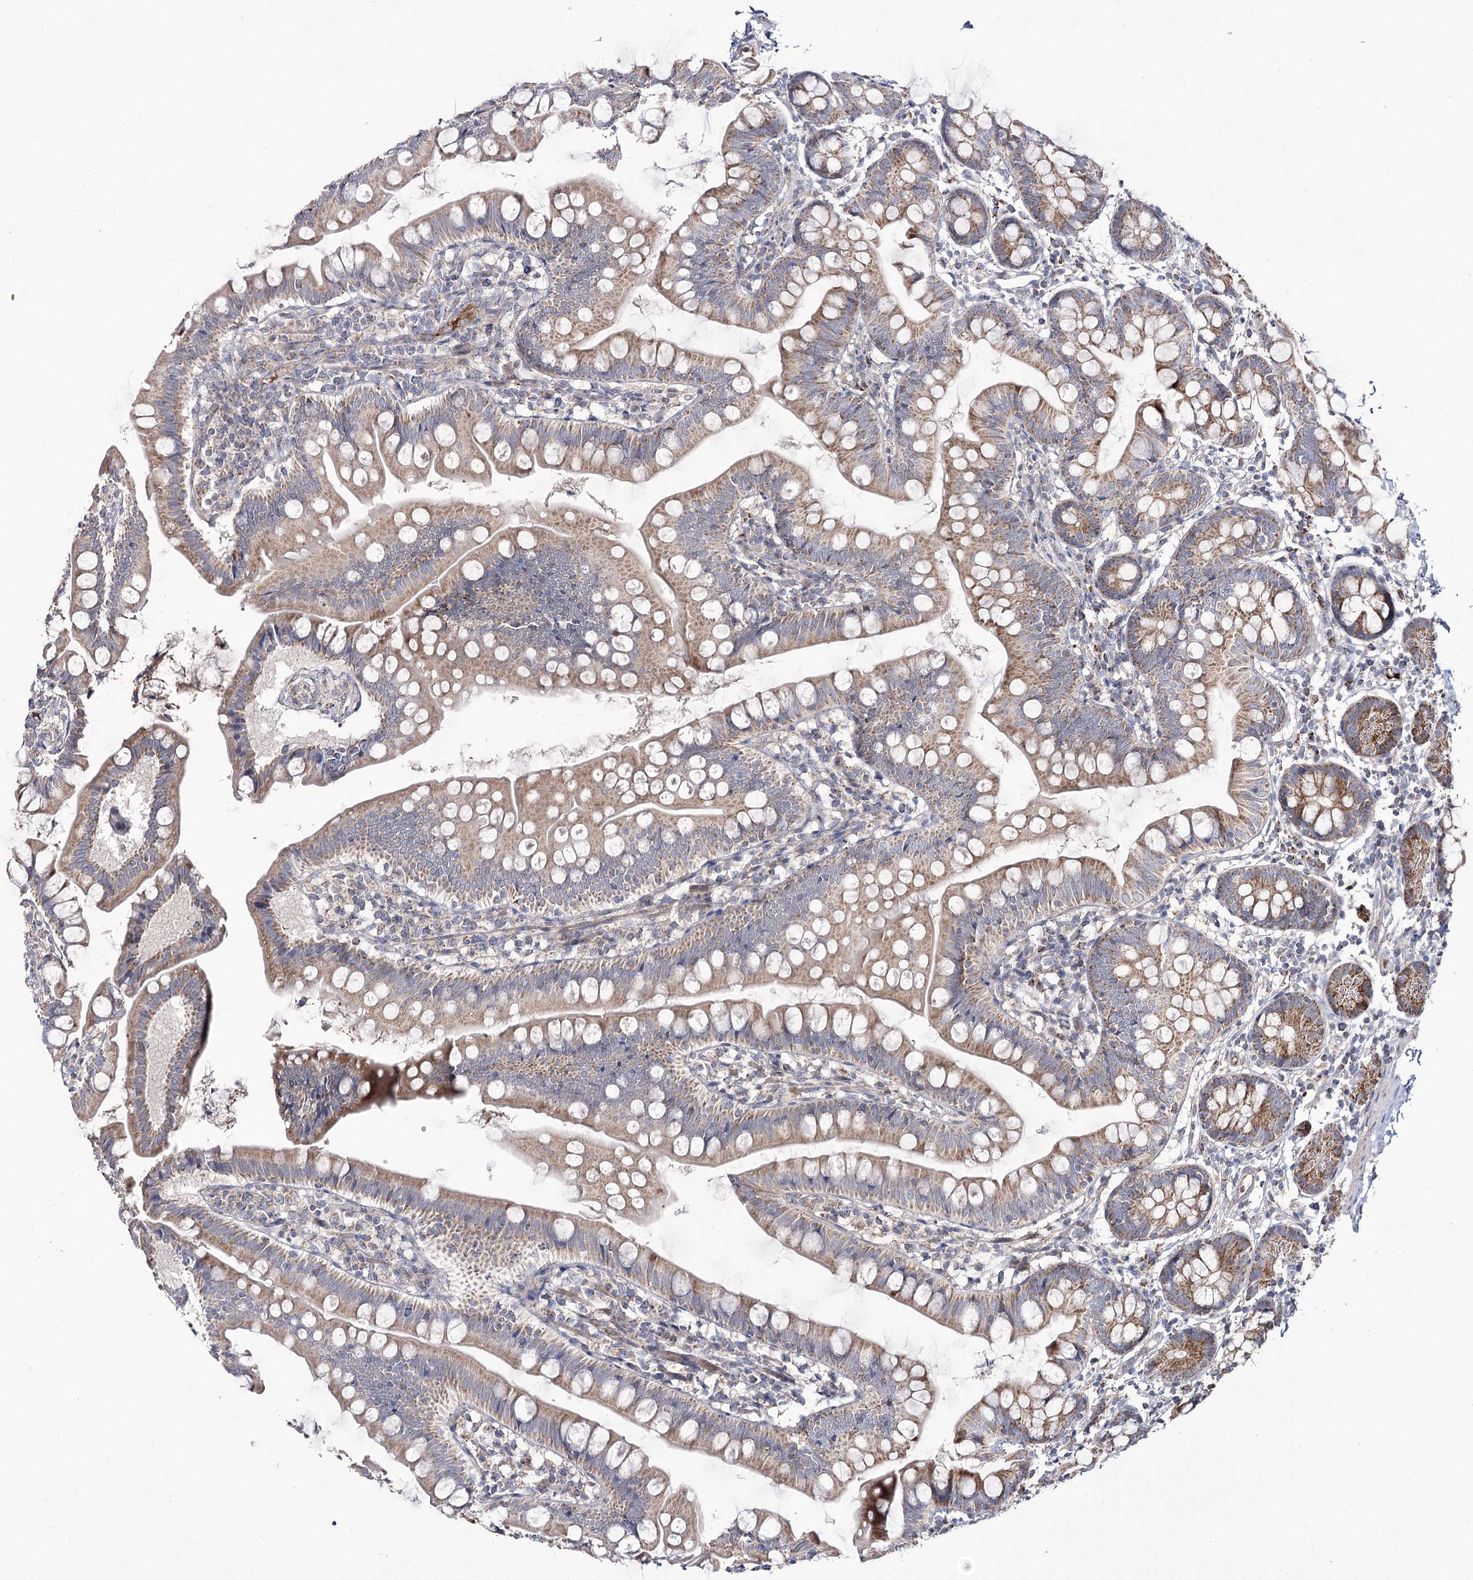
{"staining": {"intensity": "moderate", "quantity": ">75%", "location": "cytoplasmic/membranous"}, "tissue": "small intestine", "cell_type": "Glandular cells", "image_type": "normal", "snomed": [{"axis": "morphology", "description": "Normal tissue, NOS"}, {"axis": "topography", "description": "Small intestine"}], "caption": "IHC of normal small intestine demonstrates medium levels of moderate cytoplasmic/membranous positivity in about >75% of glandular cells.", "gene": "NADK2", "patient": {"sex": "male", "age": 7}}